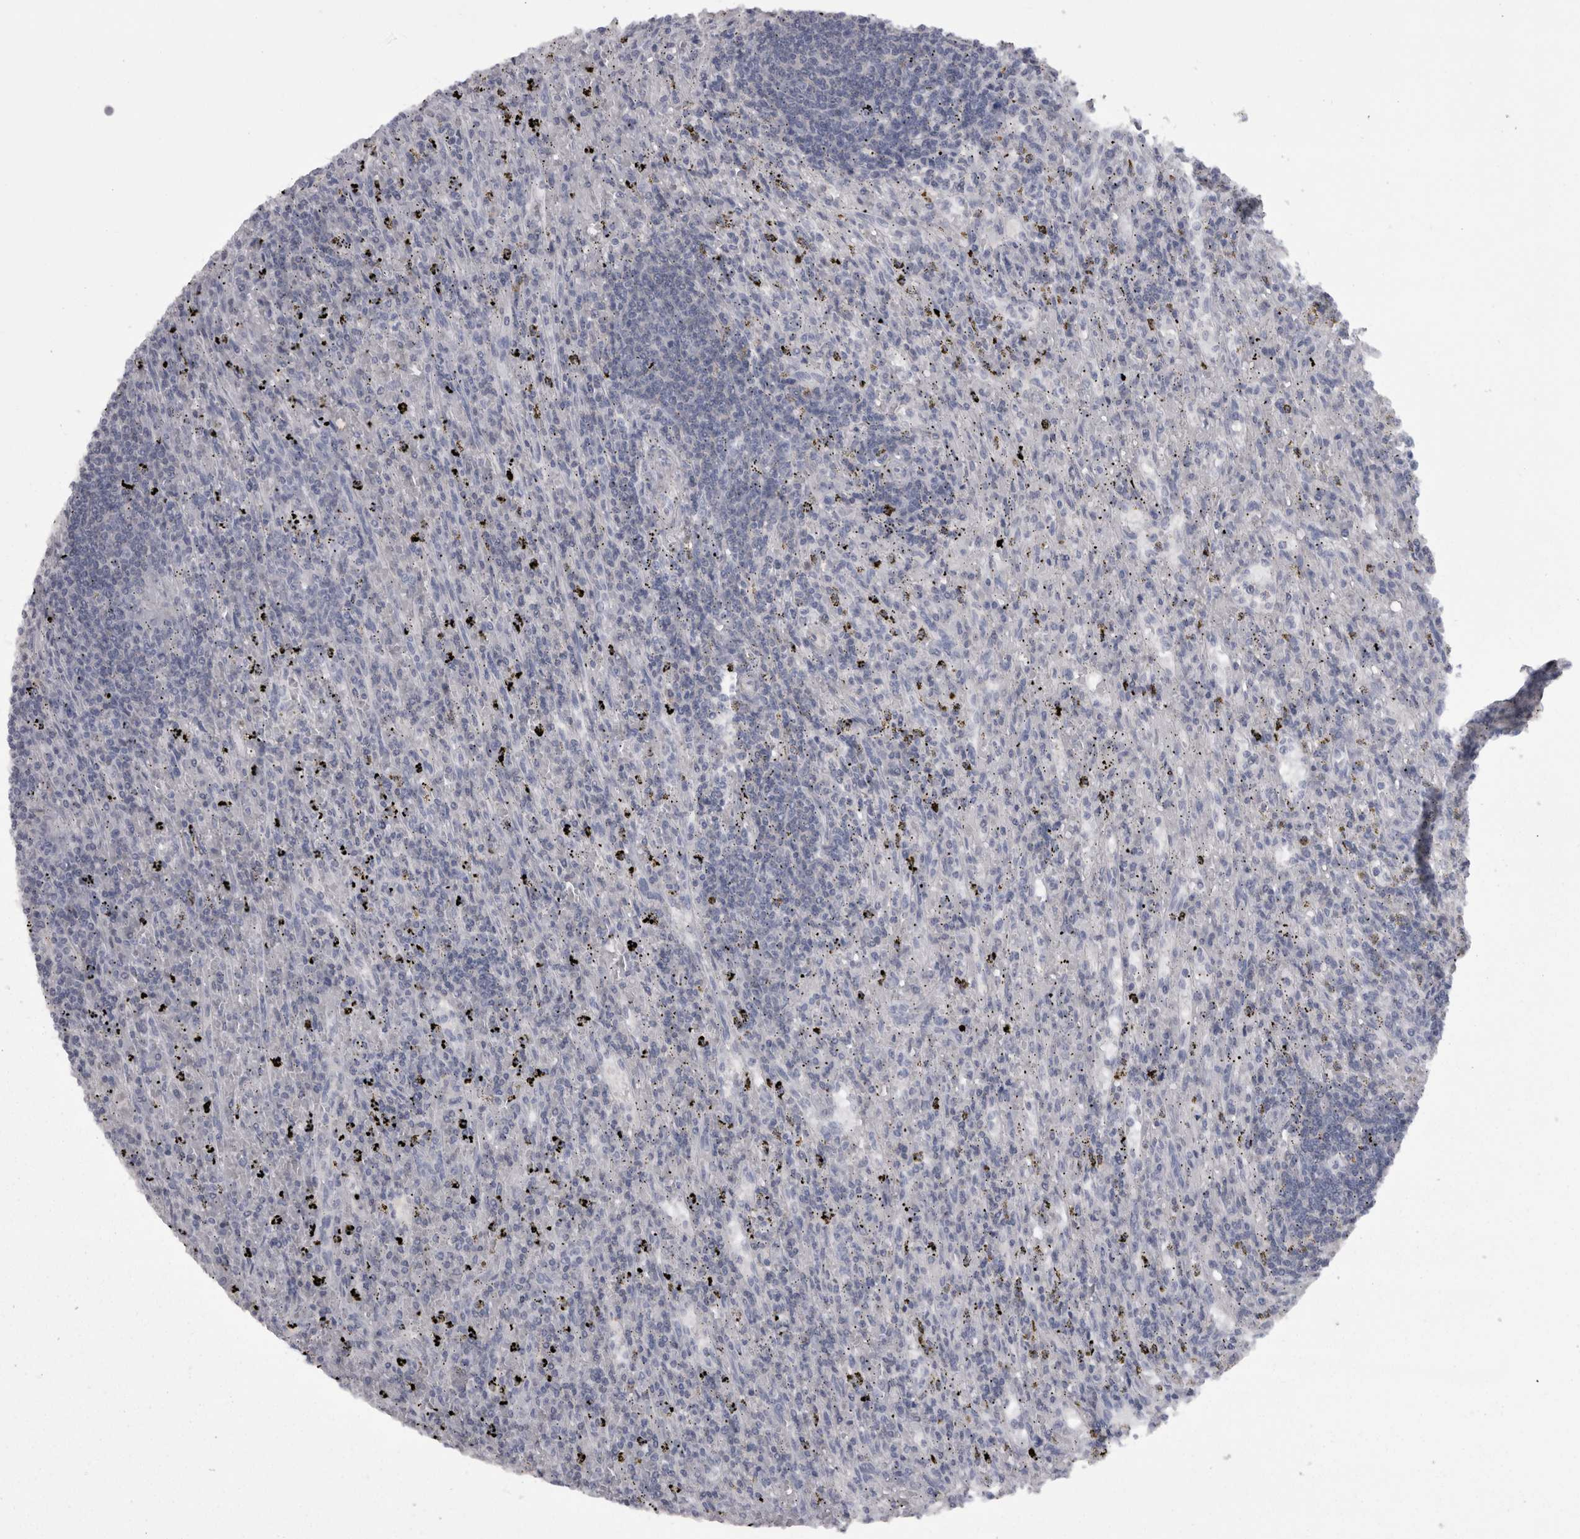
{"staining": {"intensity": "negative", "quantity": "none", "location": "none"}, "tissue": "lymphoma", "cell_type": "Tumor cells", "image_type": "cancer", "snomed": [{"axis": "morphology", "description": "Malignant lymphoma, non-Hodgkin's type, Low grade"}, {"axis": "topography", "description": "Spleen"}], "caption": "Immunohistochemistry (IHC) histopathology image of neoplastic tissue: human malignant lymphoma, non-Hodgkin's type (low-grade) stained with DAB (3,3'-diaminobenzidine) shows no significant protein positivity in tumor cells.", "gene": "CAMK2D", "patient": {"sex": "male", "age": 76}}